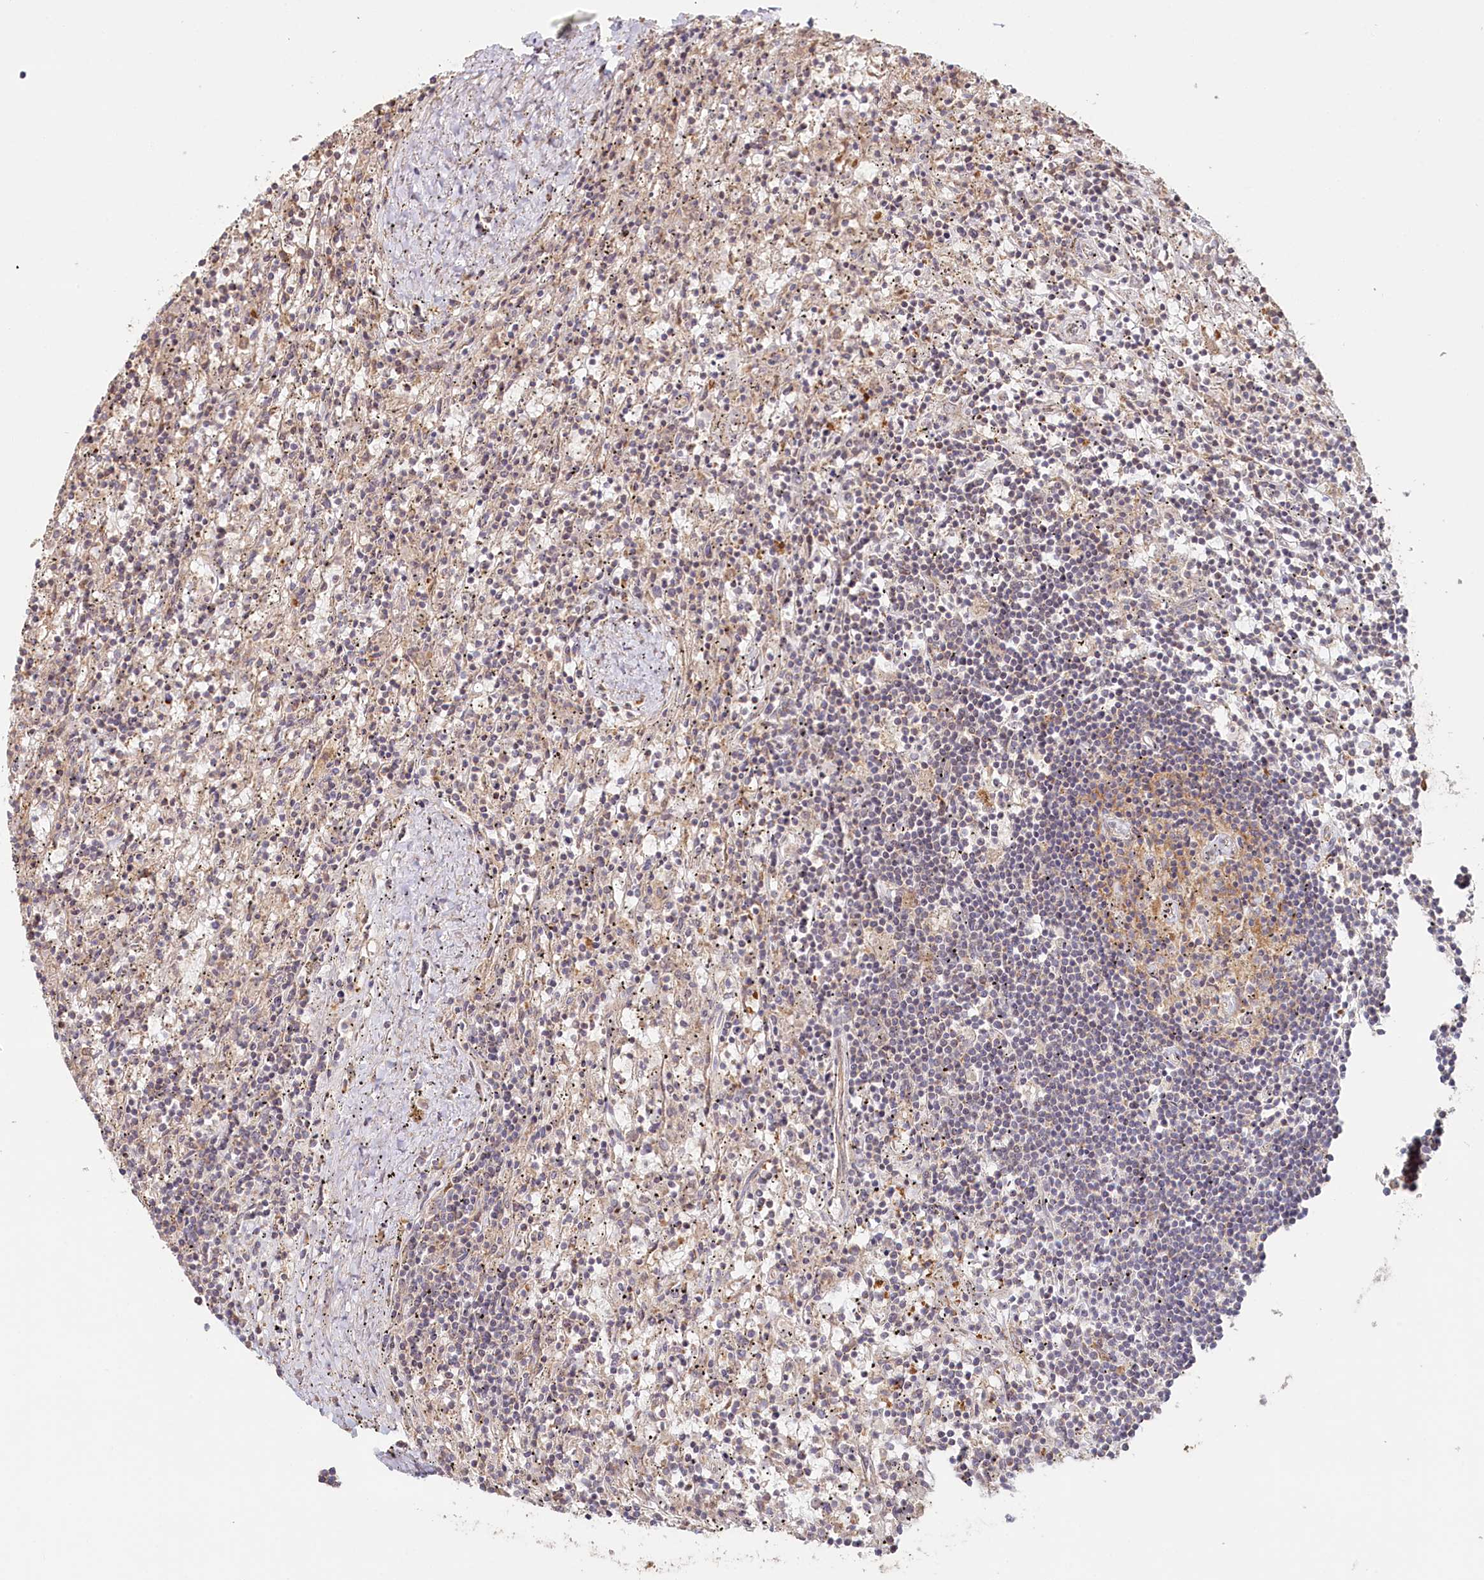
{"staining": {"intensity": "negative", "quantity": "none", "location": "none"}, "tissue": "lymphoma", "cell_type": "Tumor cells", "image_type": "cancer", "snomed": [{"axis": "morphology", "description": "Malignant lymphoma, non-Hodgkin's type, Low grade"}, {"axis": "topography", "description": "Spleen"}], "caption": "Immunohistochemistry of lymphoma exhibits no staining in tumor cells. (Immunohistochemistry (ihc), brightfield microscopy, high magnification).", "gene": "HAL", "patient": {"sex": "male", "age": 76}}